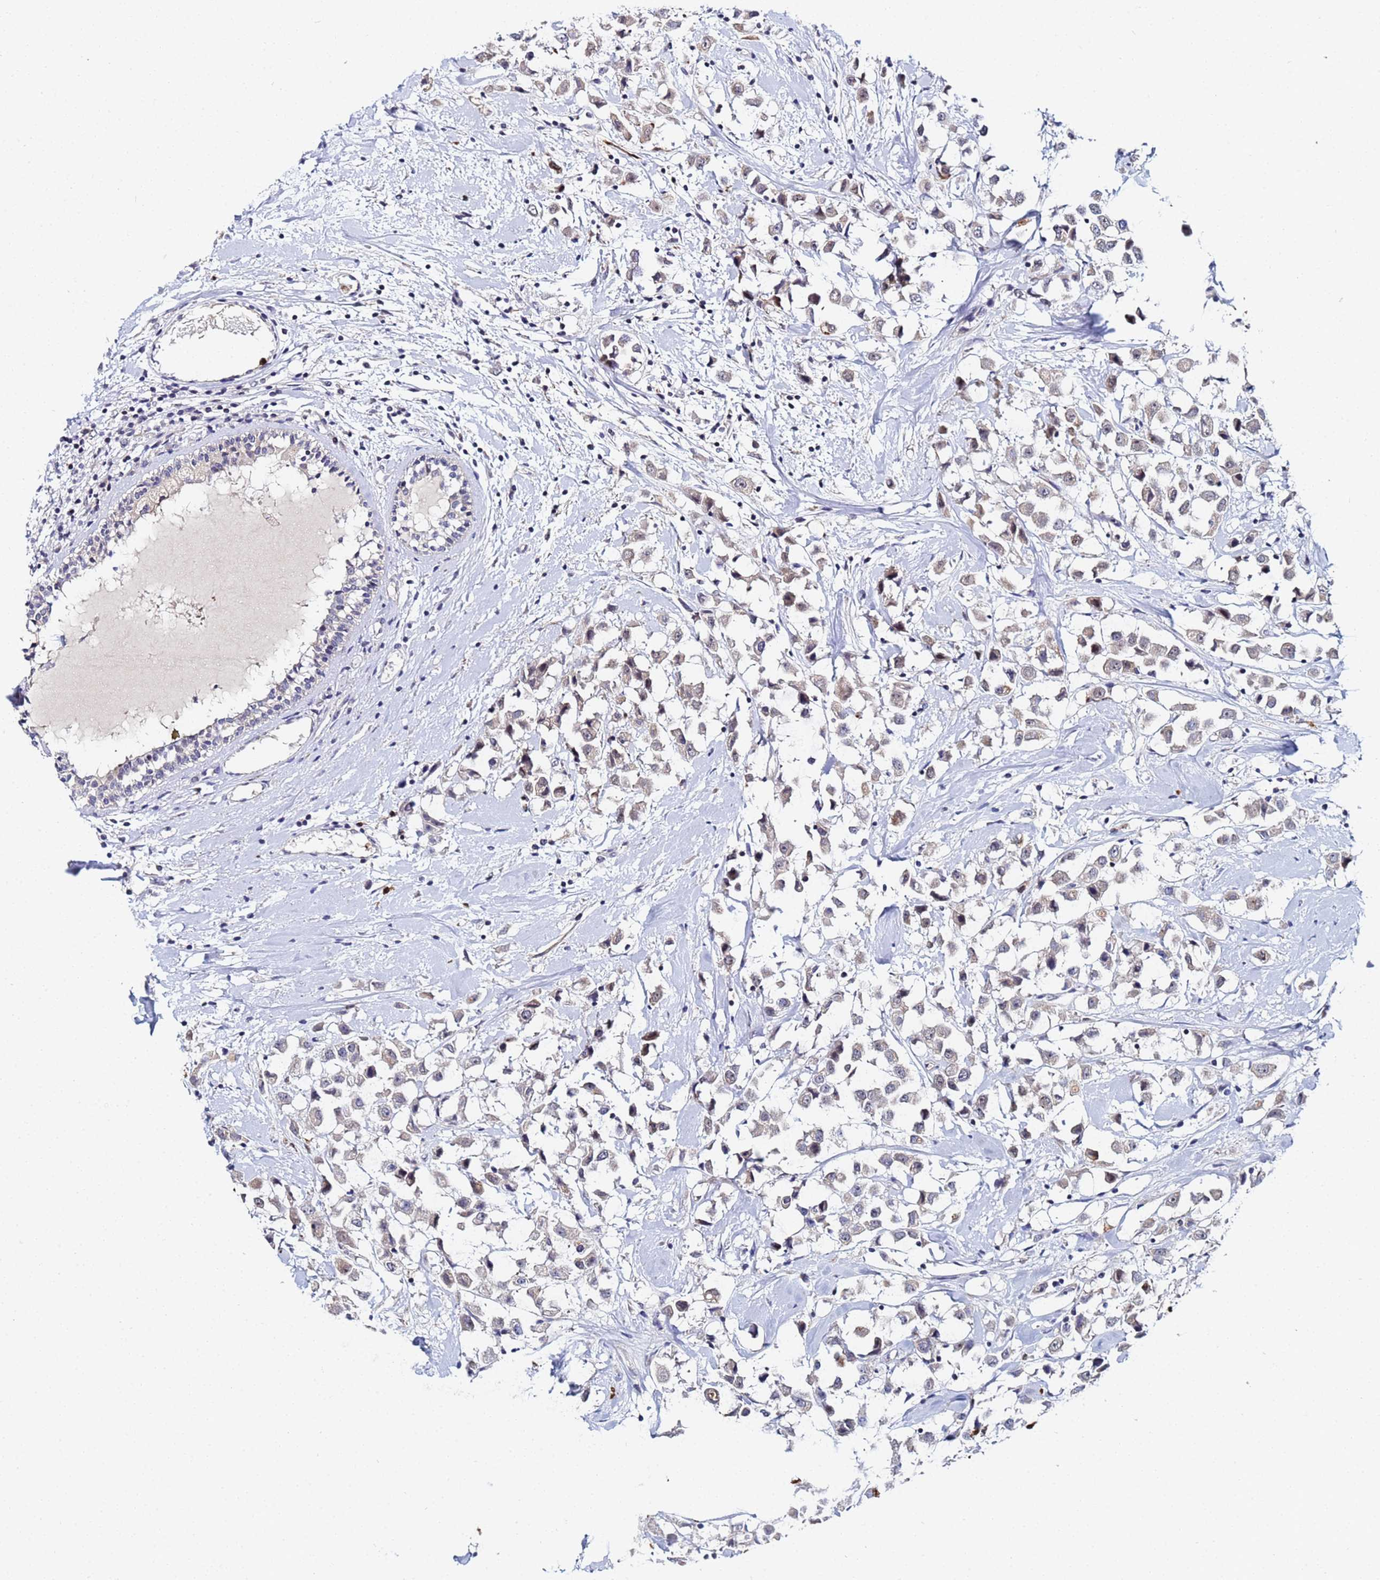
{"staining": {"intensity": "weak", "quantity": ">75%", "location": "nuclear"}, "tissue": "breast cancer", "cell_type": "Tumor cells", "image_type": "cancer", "snomed": [{"axis": "morphology", "description": "Duct carcinoma"}, {"axis": "topography", "description": "Breast"}], "caption": "Breast cancer stained with a brown dye reveals weak nuclear positive expression in about >75% of tumor cells.", "gene": "MTCL1", "patient": {"sex": "female", "age": 61}}